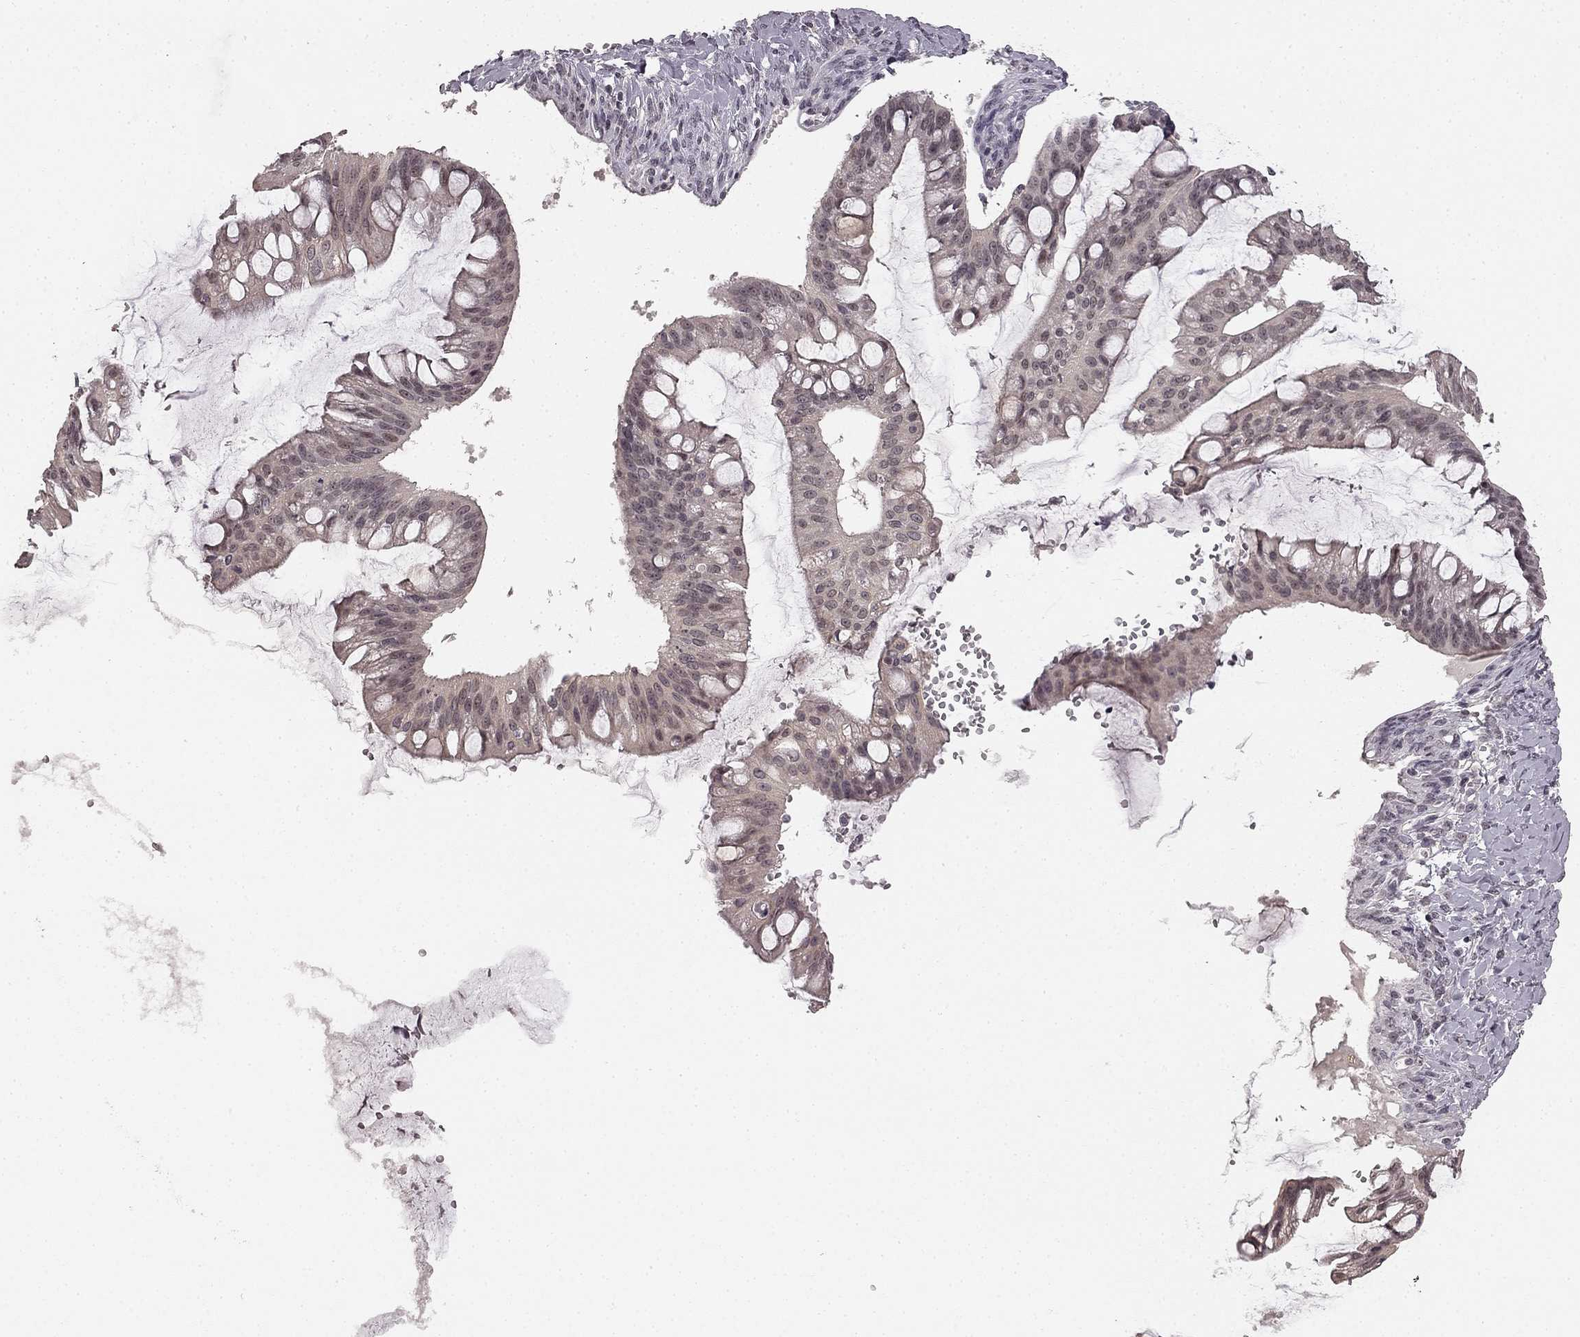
{"staining": {"intensity": "negative", "quantity": "none", "location": "none"}, "tissue": "ovarian cancer", "cell_type": "Tumor cells", "image_type": "cancer", "snomed": [{"axis": "morphology", "description": "Cystadenocarcinoma, mucinous, NOS"}, {"axis": "topography", "description": "Ovary"}], "caption": "Immunohistochemical staining of human ovarian mucinous cystadenocarcinoma exhibits no significant staining in tumor cells.", "gene": "HCN4", "patient": {"sex": "female", "age": 73}}